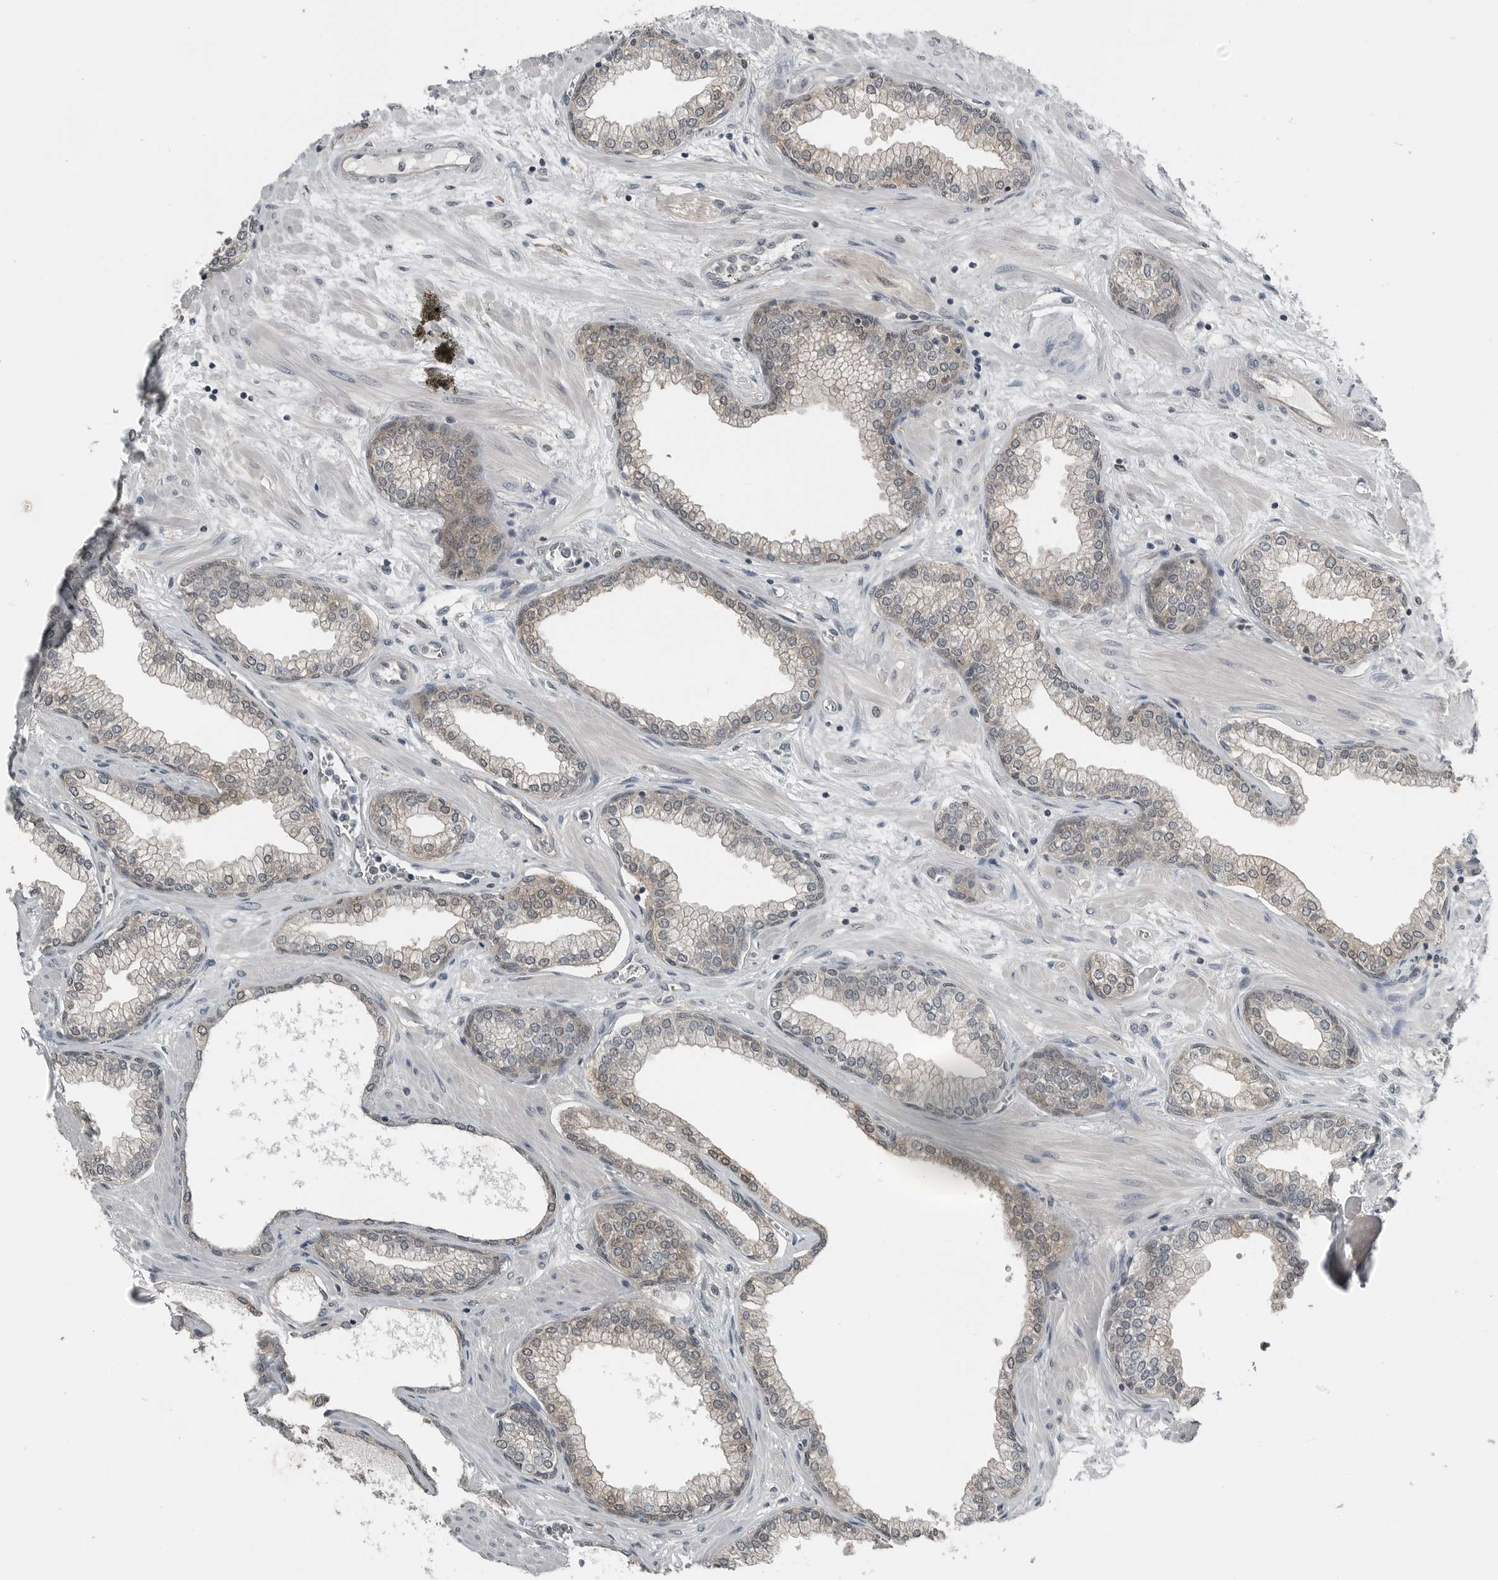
{"staining": {"intensity": "weak", "quantity": ">75%", "location": "cytoplasmic/membranous"}, "tissue": "prostate", "cell_type": "Glandular cells", "image_type": "normal", "snomed": [{"axis": "morphology", "description": "Normal tissue, NOS"}, {"axis": "morphology", "description": "Urothelial carcinoma, Low grade"}, {"axis": "topography", "description": "Urinary bladder"}, {"axis": "topography", "description": "Prostate"}], "caption": "This photomicrograph displays IHC staining of benign human prostate, with low weak cytoplasmic/membranous staining in about >75% of glandular cells.", "gene": "ENSG00000286112", "patient": {"sex": "male", "age": 60}}